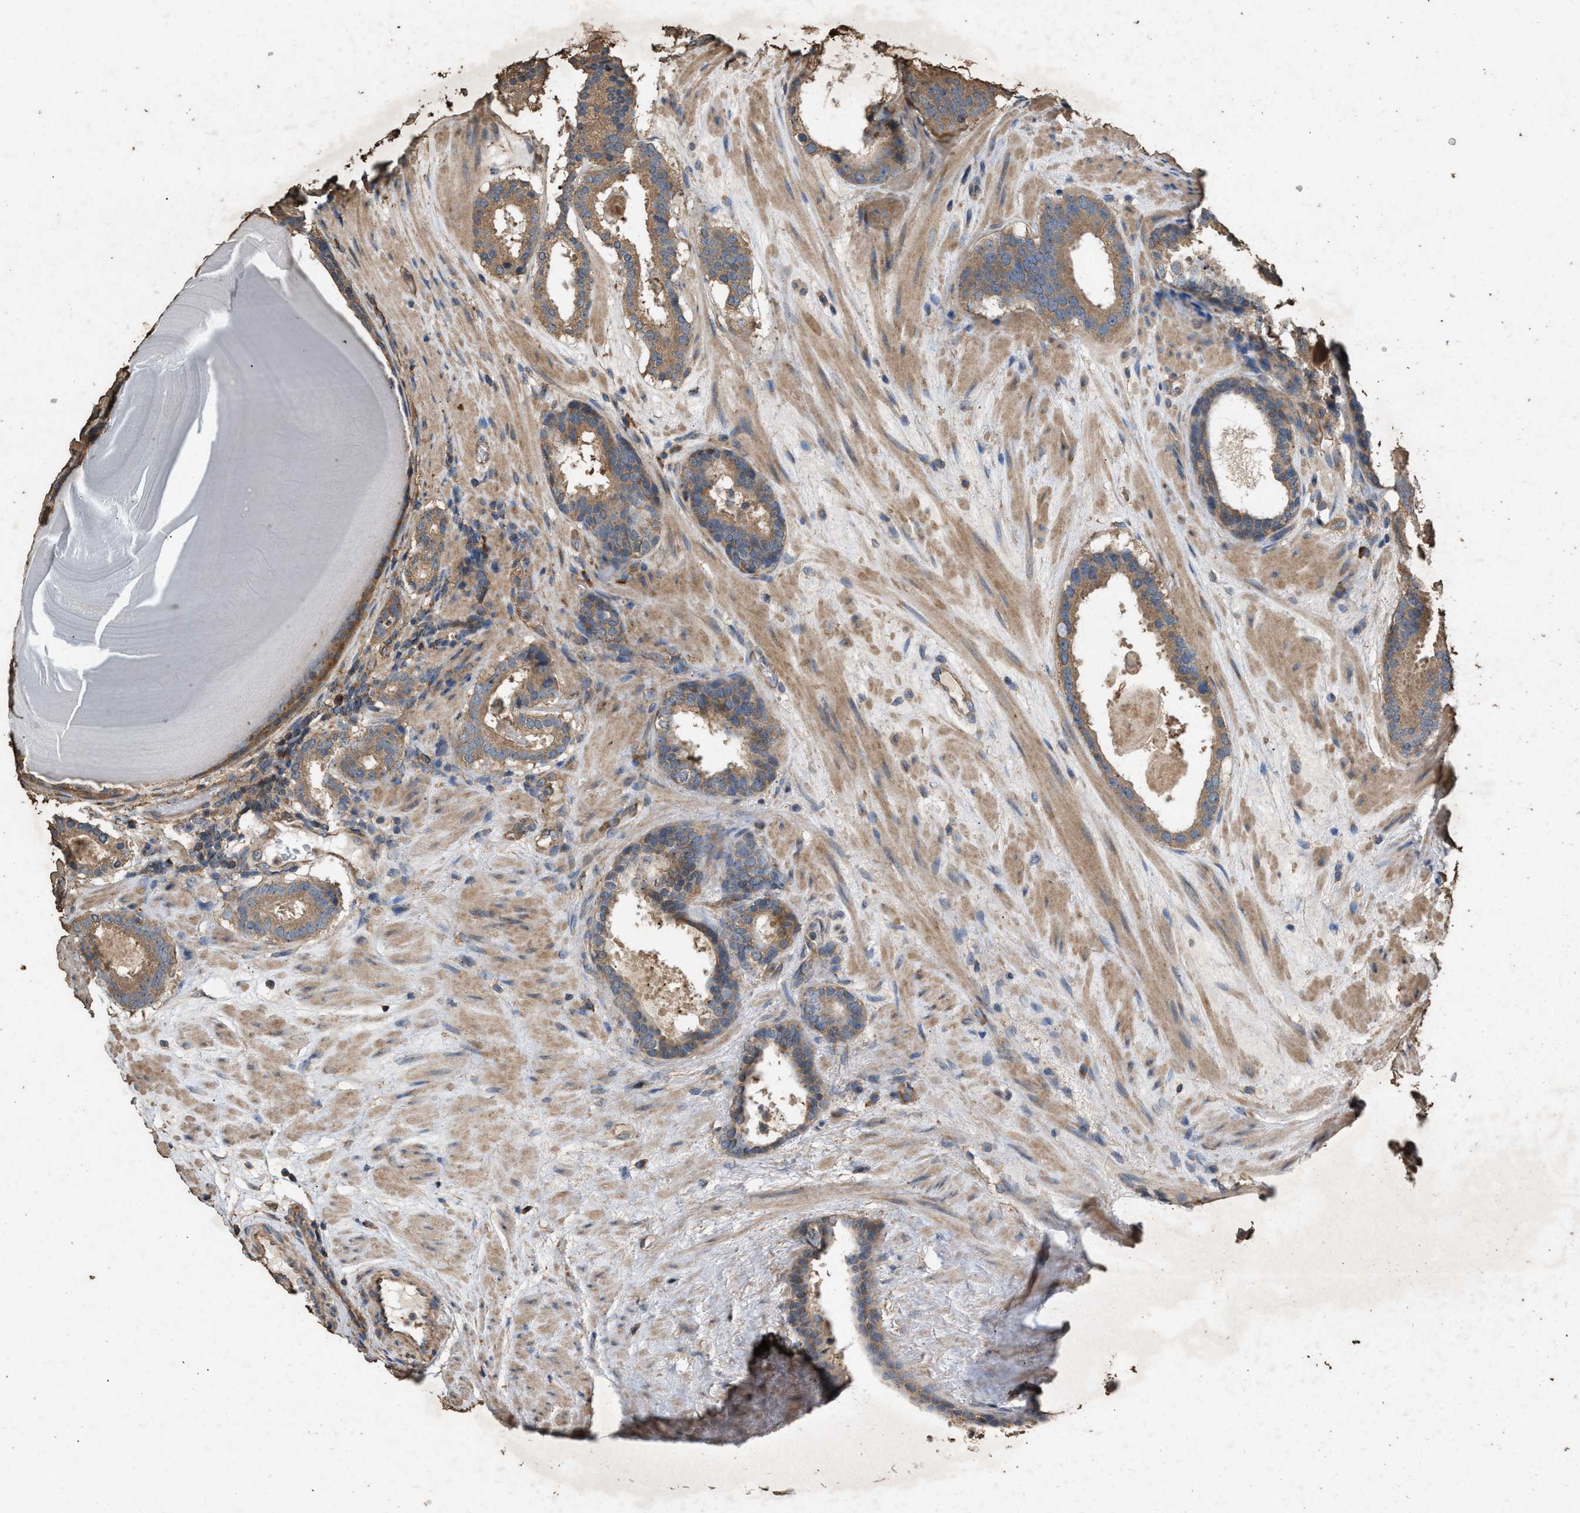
{"staining": {"intensity": "weak", "quantity": ">75%", "location": "cytoplasmic/membranous"}, "tissue": "prostate cancer", "cell_type": "Tumor cells", "image_type": "cancer", "snomed": [{"axis": "morphology", "description": "Adenocarcinoma, Low grade"}, {"axis": "topography", "description": "Prostate"}], "caption": "An image of human prostate cancer (adenocarcinoma (low-grade)) stained for a protein displays weak cytoplasmic/membranous brown staining in tumor cells.", "gene": "DCAF7", "patient": {"sex": "male", "age": 69}}